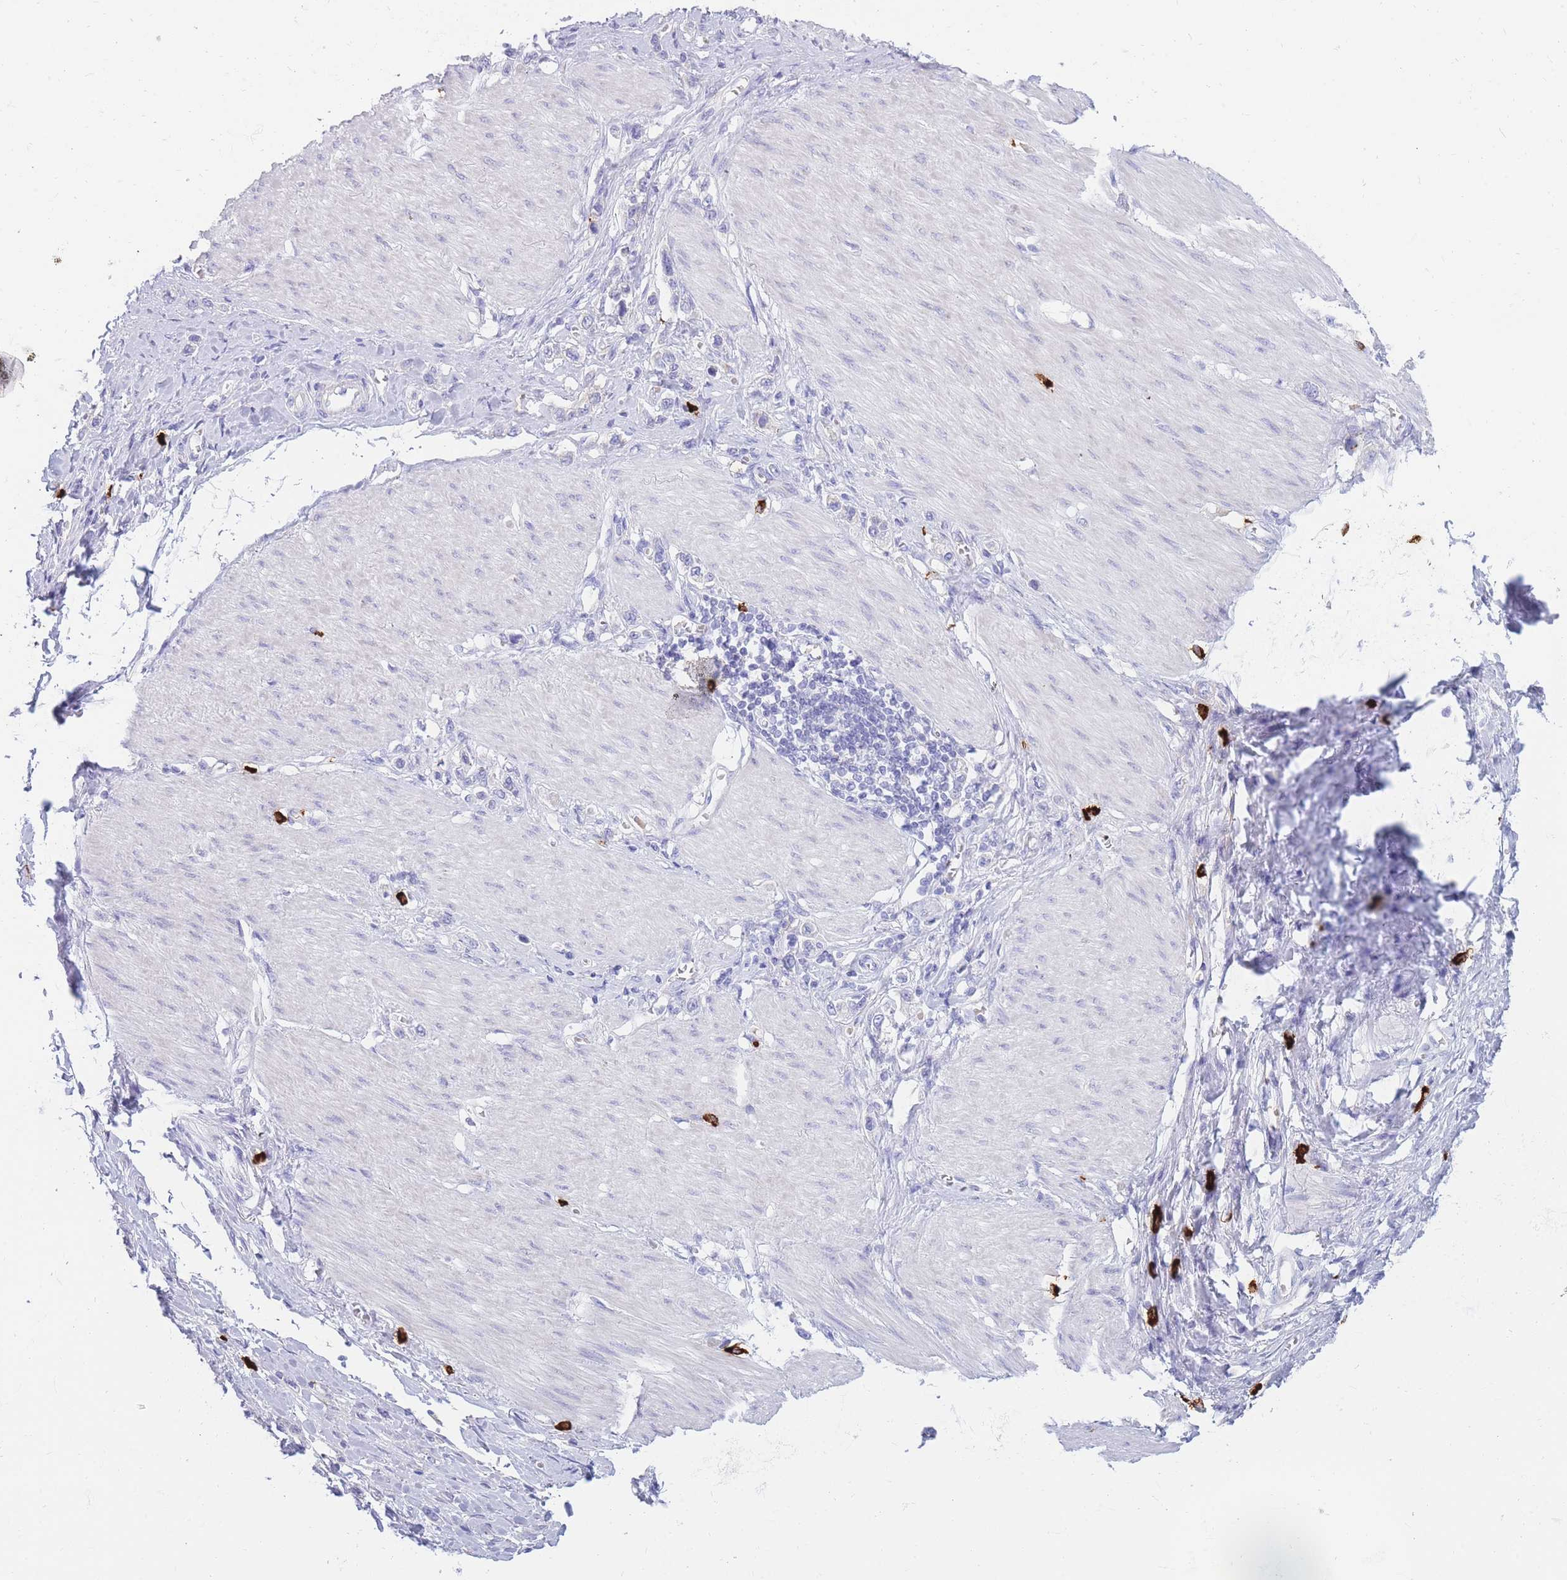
{"staining": {"intensity": "negative", "quantity": "none", "location": "none"}, "tissue": "stomach cancer", "cell_type": "Tumor cells", "image_type": "cancer", "snomed": [{"axis": "morphology", "description": "Adenocarcinoma, NOS"}, {"axis": "topography", "description": "Stomach"}], "caption": "Immunohistochemistry (IHC) micrograph of stomach cancer (adenocarcinoma) stained for a protein (brown), which displays no staining in tumor cells.", "gene": "TPSD1", "patient": {"sex": "female", "age": 65}}